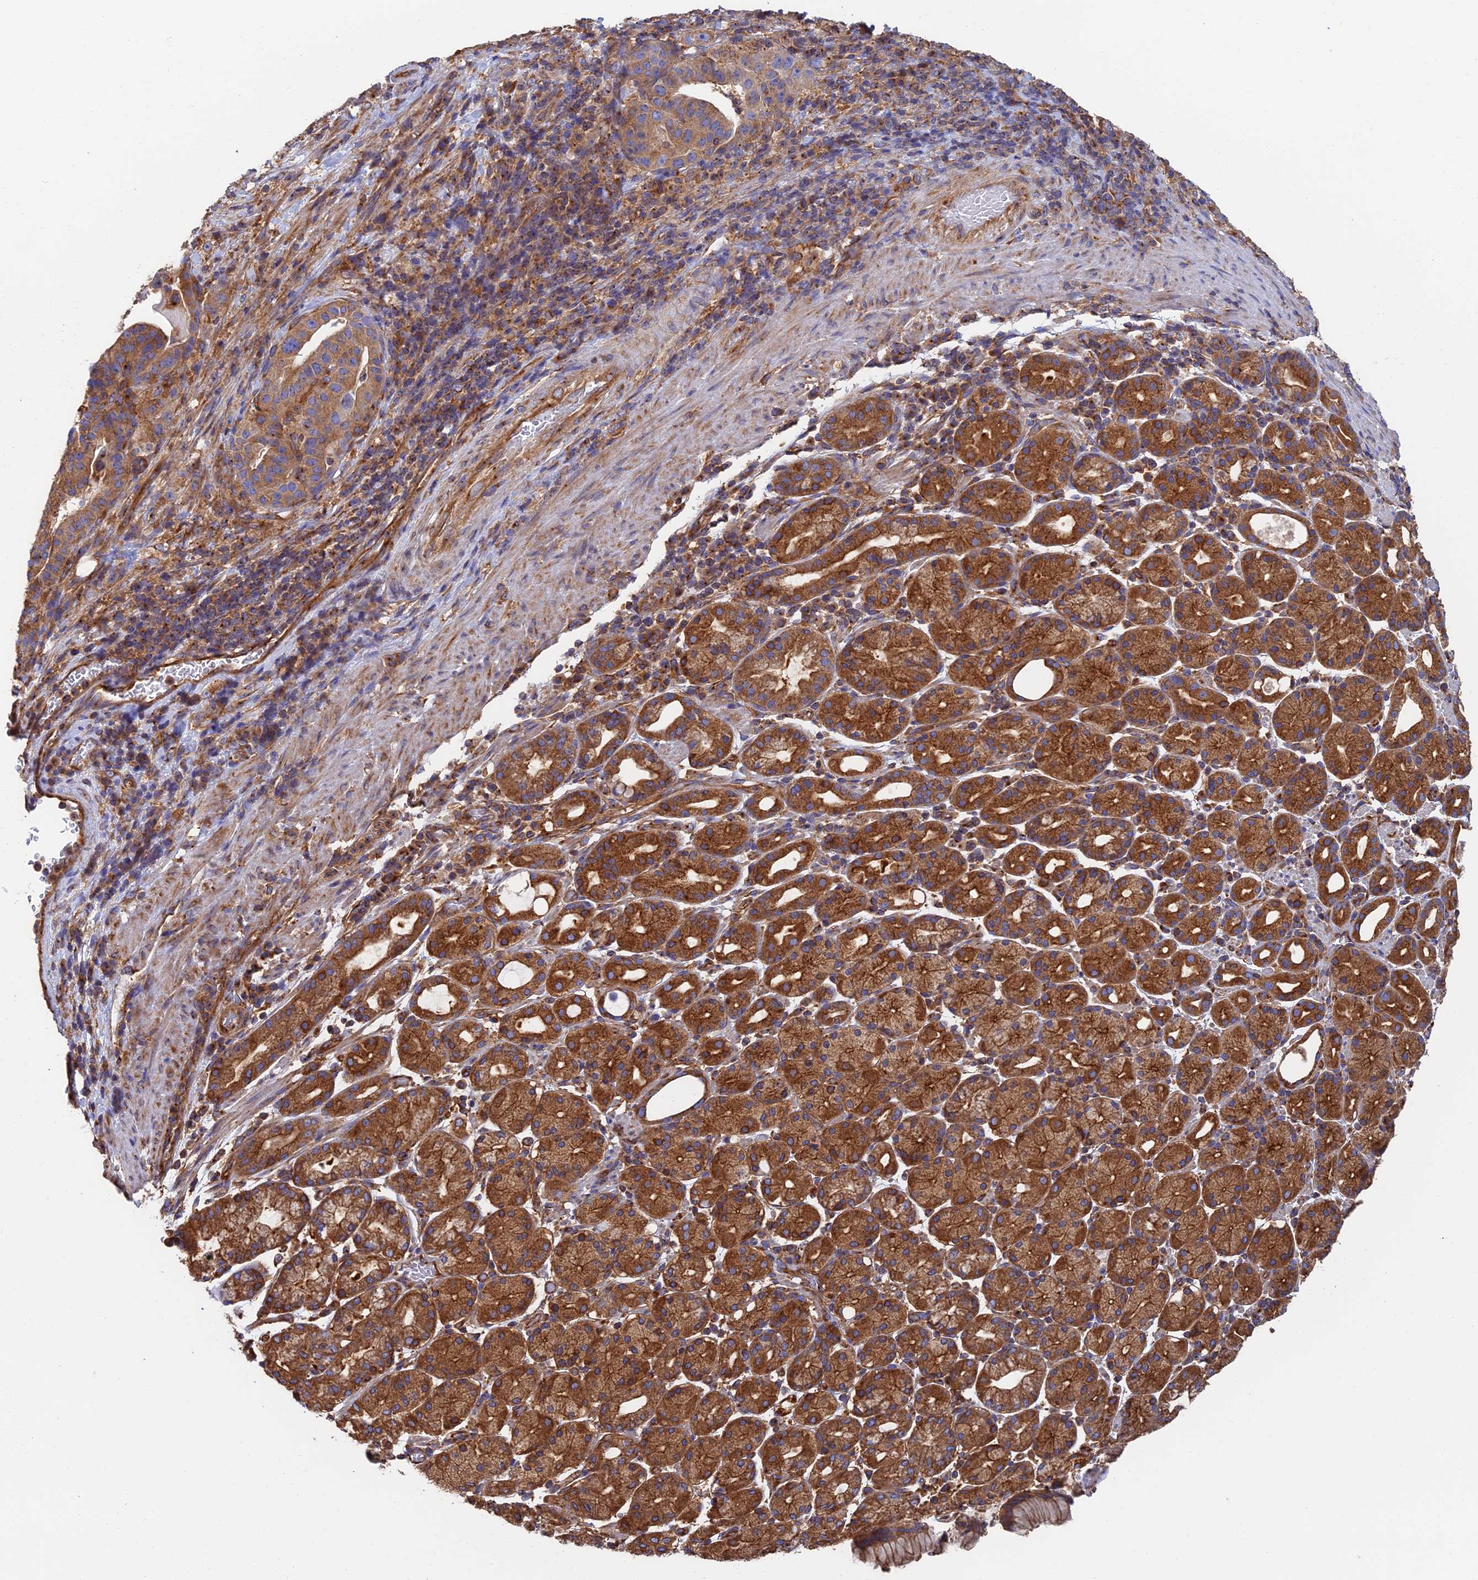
{"staining": {"intensity": "moderate", "quantity": ">75%", "location": "cytoplasmic/membranous"}, "tissue": "stomach cancer", "cell_type": "Tumor cells", "image_type": "cancer", "snomed": [{"axis": "morphology", "description": "Adenocarcinoma, NOS"}, {"axis": "topography", "description": "Stomach"}], "caption": "Brown immunohistochemical staining in human stomach cancer demonstrates moderate cytoplasmic/membranous staining in about >75% of tumor cells.", "gene": "DCTN2", "patient": {"sex": "male", "age": 48}}